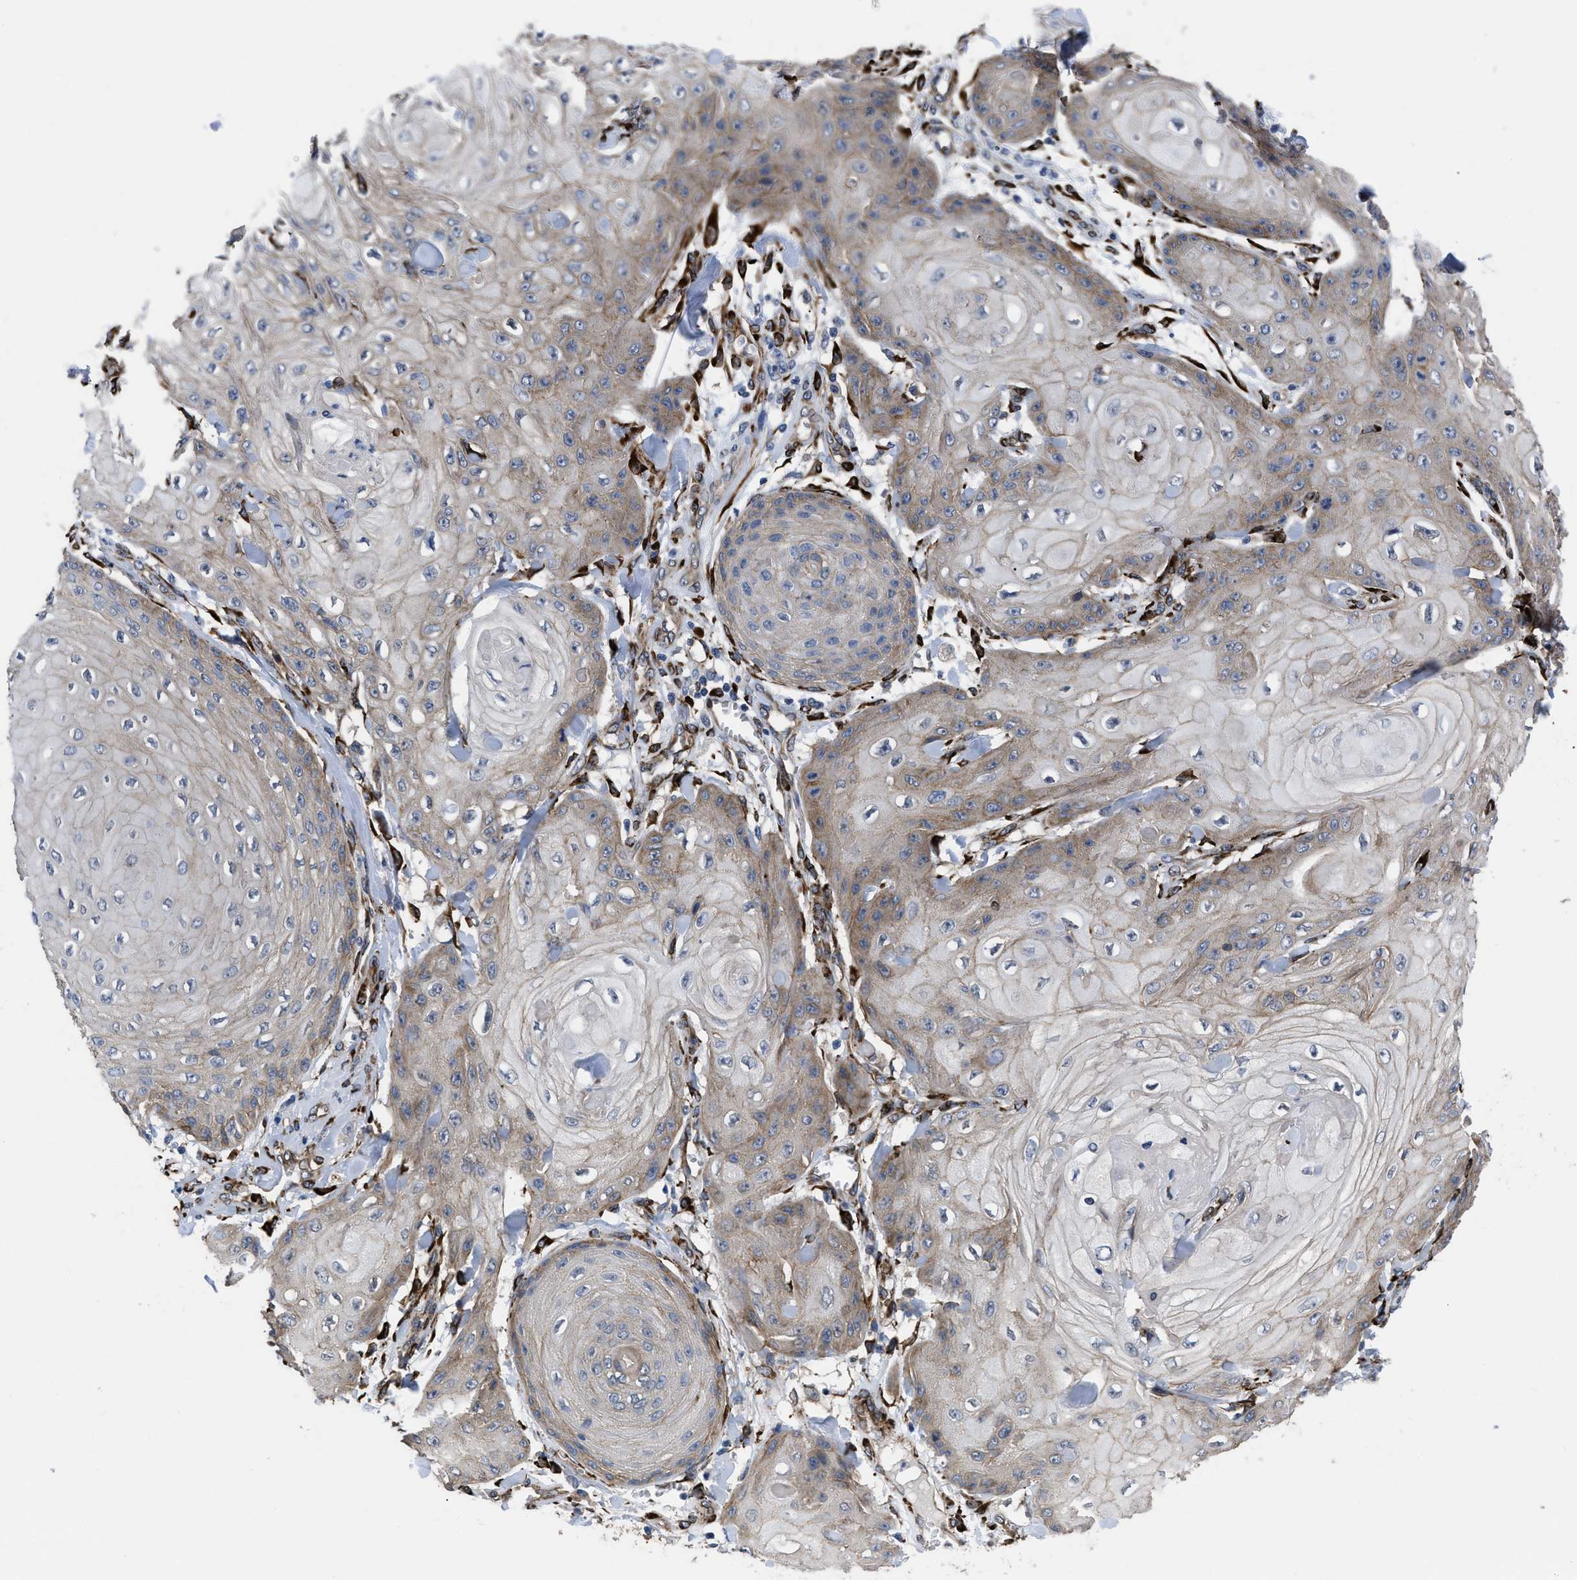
{"staining": {"intensity": "moderate", "quantity": "<25%", "location": "cytoplasmic/membranous"}, "tissue": "skin cancer", "cell_type": "Tumor cells", "image_type": "cancer", "snomed": [{"axis": "morphology", "description": "Squamous cell carcinoma, NOS"}, {"axis": "topography", "description": "Skin"}], "caption": "High-power microscopy captured an immunohistochemistry (IHC) micrograph of skin squamous cell carcinoma, revealing moderate cytoplasmic/membranous positivity in about <25% of tumor cells. Immunohistochemistry stains the protein of interest in brown and the nuclei are stained blue.", "gene": "SQLE", "patient": {"sex": "male", "age": 74}}